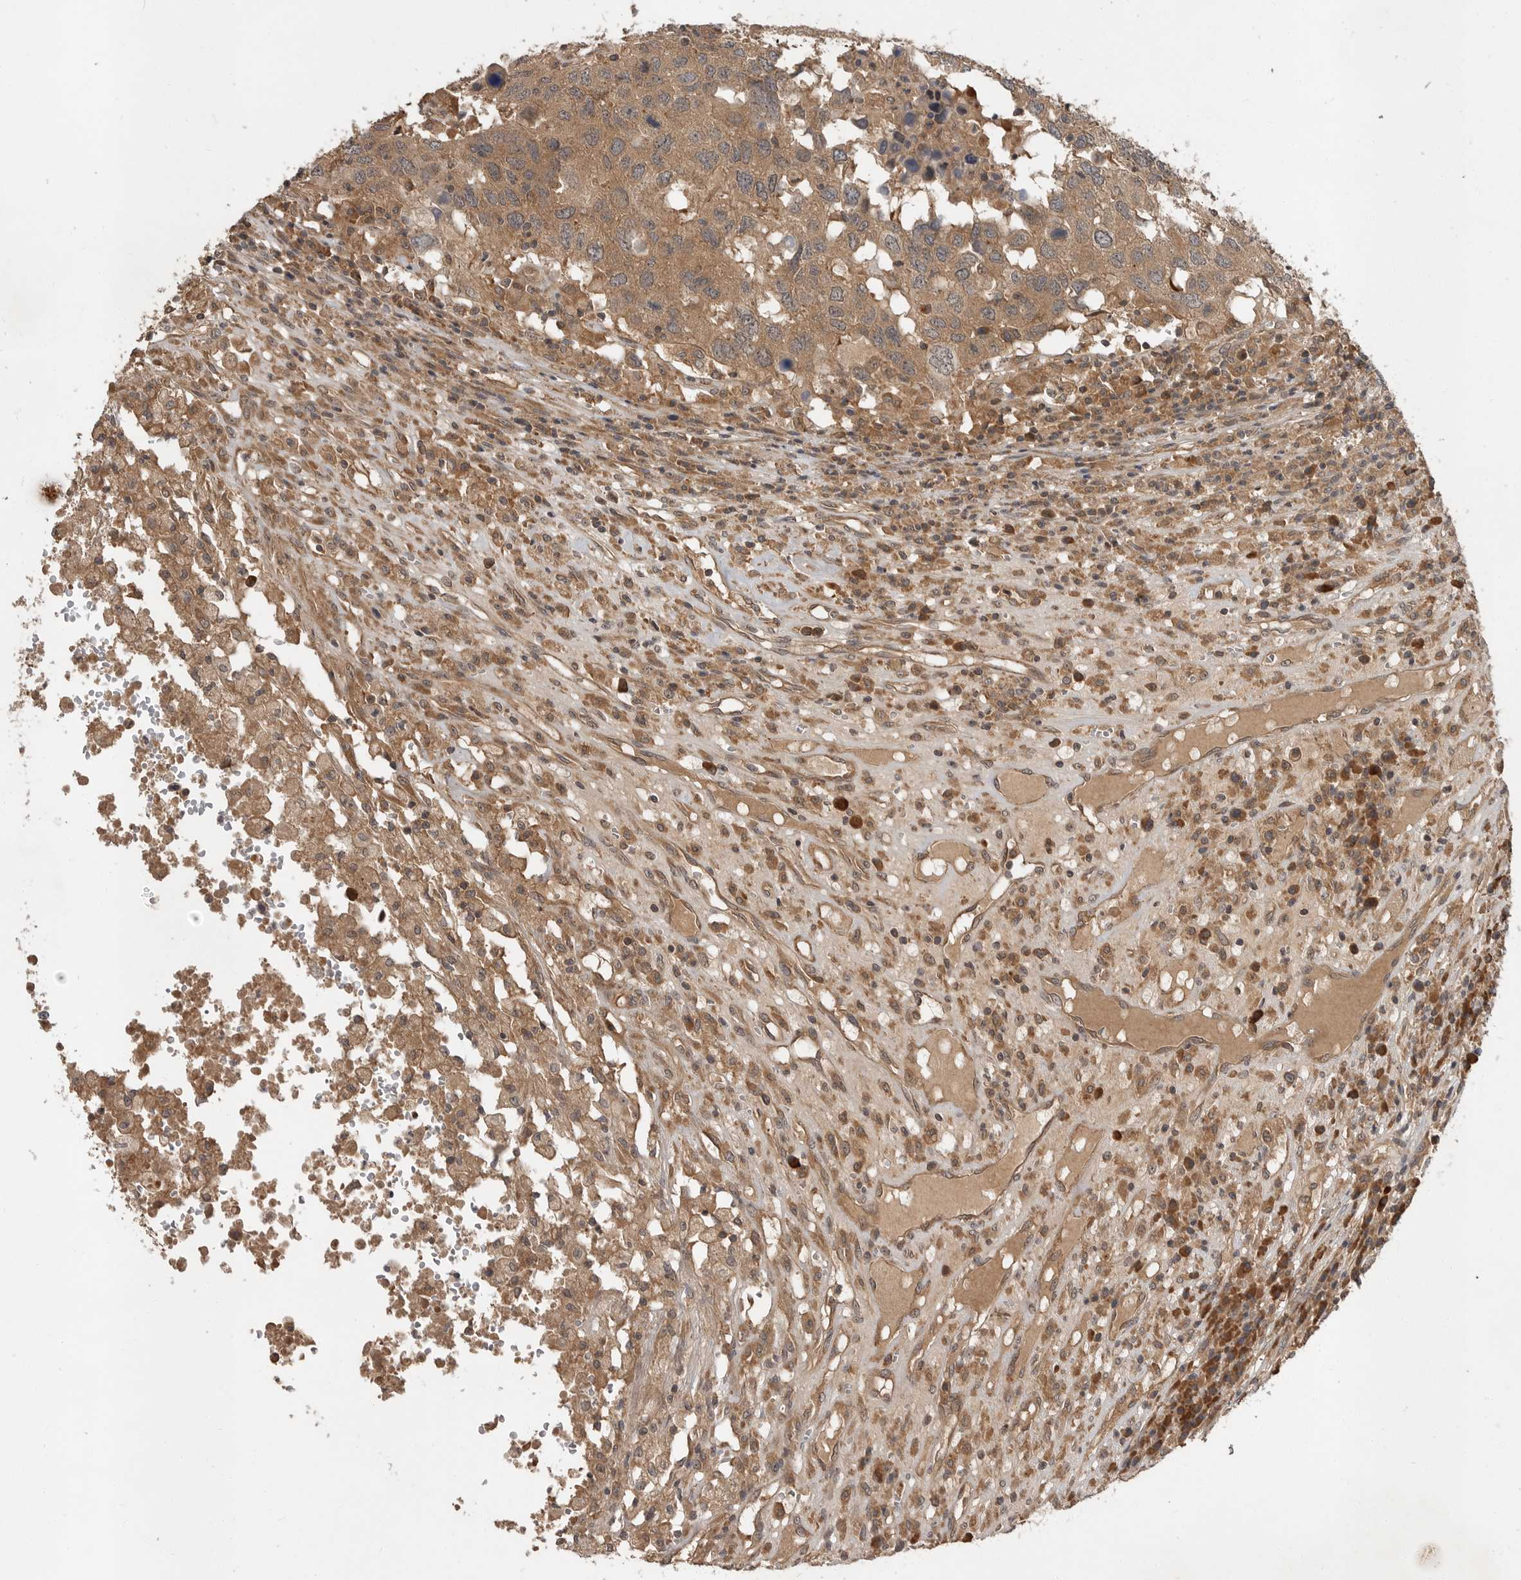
{"staining": {"intensity": "moderate", "quantity": ">75%", "location": "cytoplasmic/membranous"}, "tissue": "head and neck cancer", "cell_type": "Tumor cells", "image_type": "cancer", "snomed": [{"axis": "morphology", "description": "Squamous cell carcinoma, NOS"}, {"axis": "topography", "description": "Head-Neck"}], "caption": "The histopathology image displays a brown stain indicating the presence of a protein in the cytoplasmic/membranous of tumor cells in squamous cell carcinoma (head and neck).", "gene": "OSBPL9", "patient": {"sex": "male", "age": 66}}